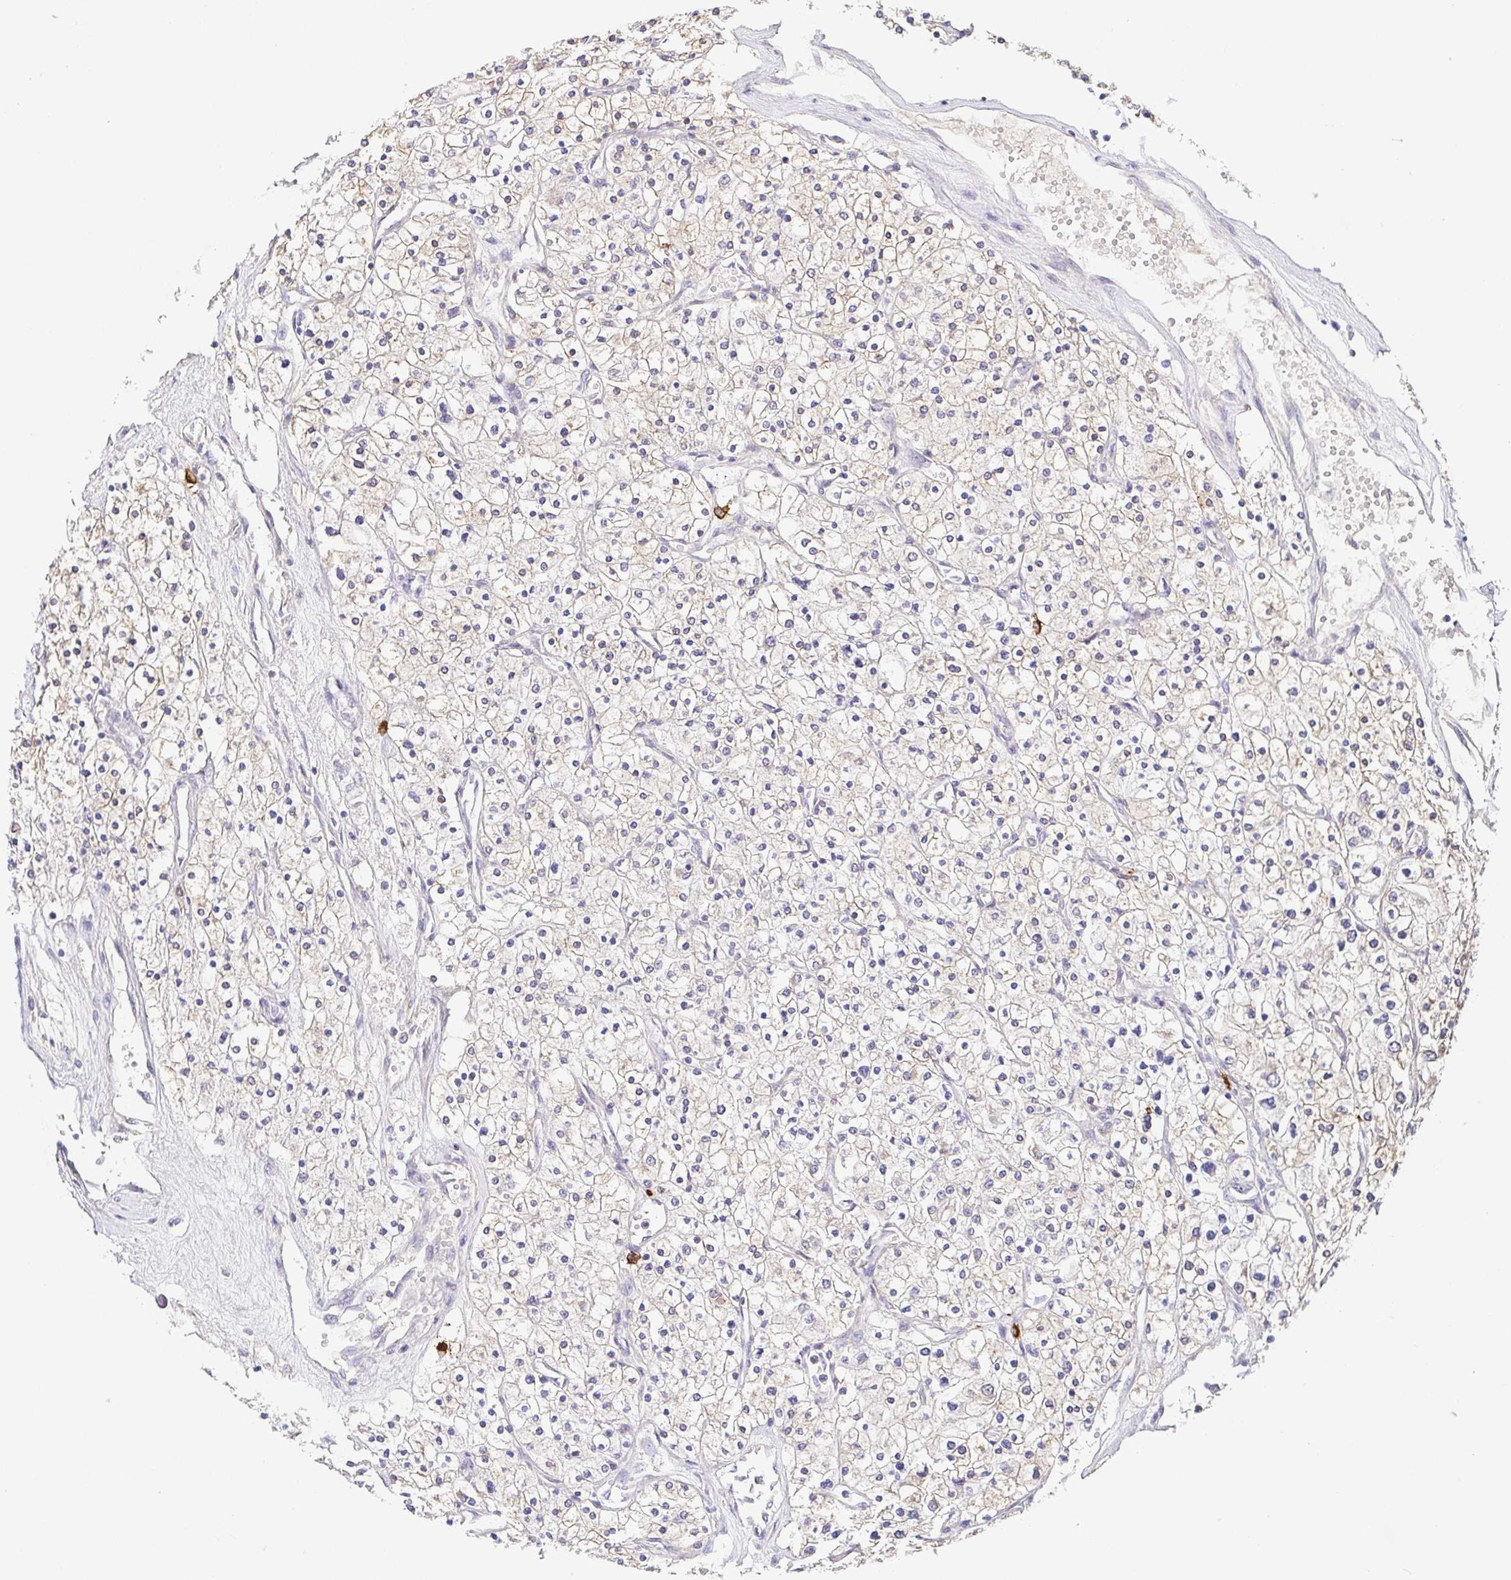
{"staining": {"intensity": "negative", "quantity": "none", "location": "none"}, "tissue": "renal cancer", "cell_type": "Tumor cells", "image_type": "cancer", "snomed": [{"axis": "morphology", "description": "Adenocarcinoma, NOS"}, {"axis": "topography", "description": "Kidney"}], "caption": "Immunohistochemistry of human renal cancer demonstrates no expression in tumor cells. Nuclei are stained in blue.", "gene": "PREPL", "patient": {"sex": "male", "age": 80}}